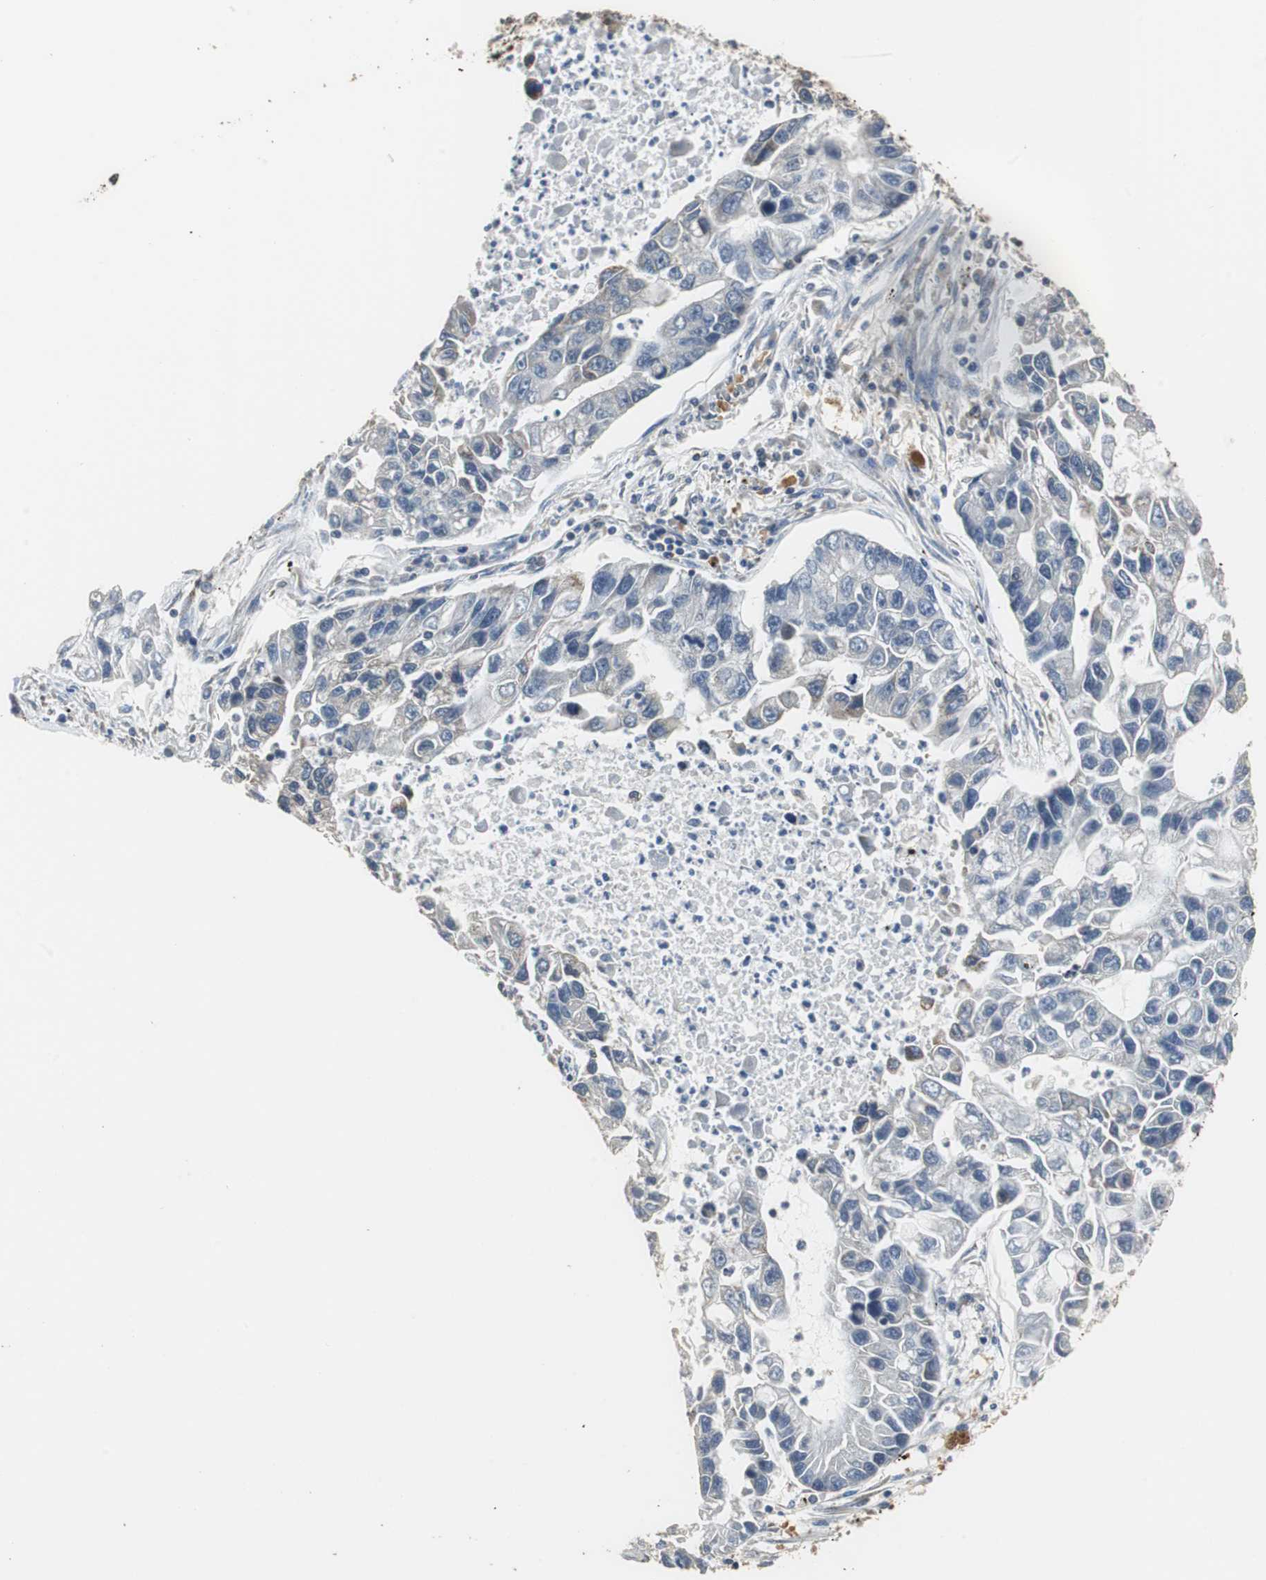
{"staining": {"intensity": "moderate", "quantity": "<25%", "location": "cytoplasmic/membranous"}, "tissue": "lung cancer", "cell_type": "Tumor cells", "image_type": "cancer", "snomed": [{"axis": "morphology", "description": "Adenocarcinoma, NOS"}, {"axis": "topography", "description": "Lung"}], "caption": "Lung adenocarcinoma stained for a protein (brown) exhibits moderate cytoplasmic/membranous positive staining in approximately <25% of tumor cells.", "gene": "HMGCL", "patient": {"sex": "female", "age": 51}}